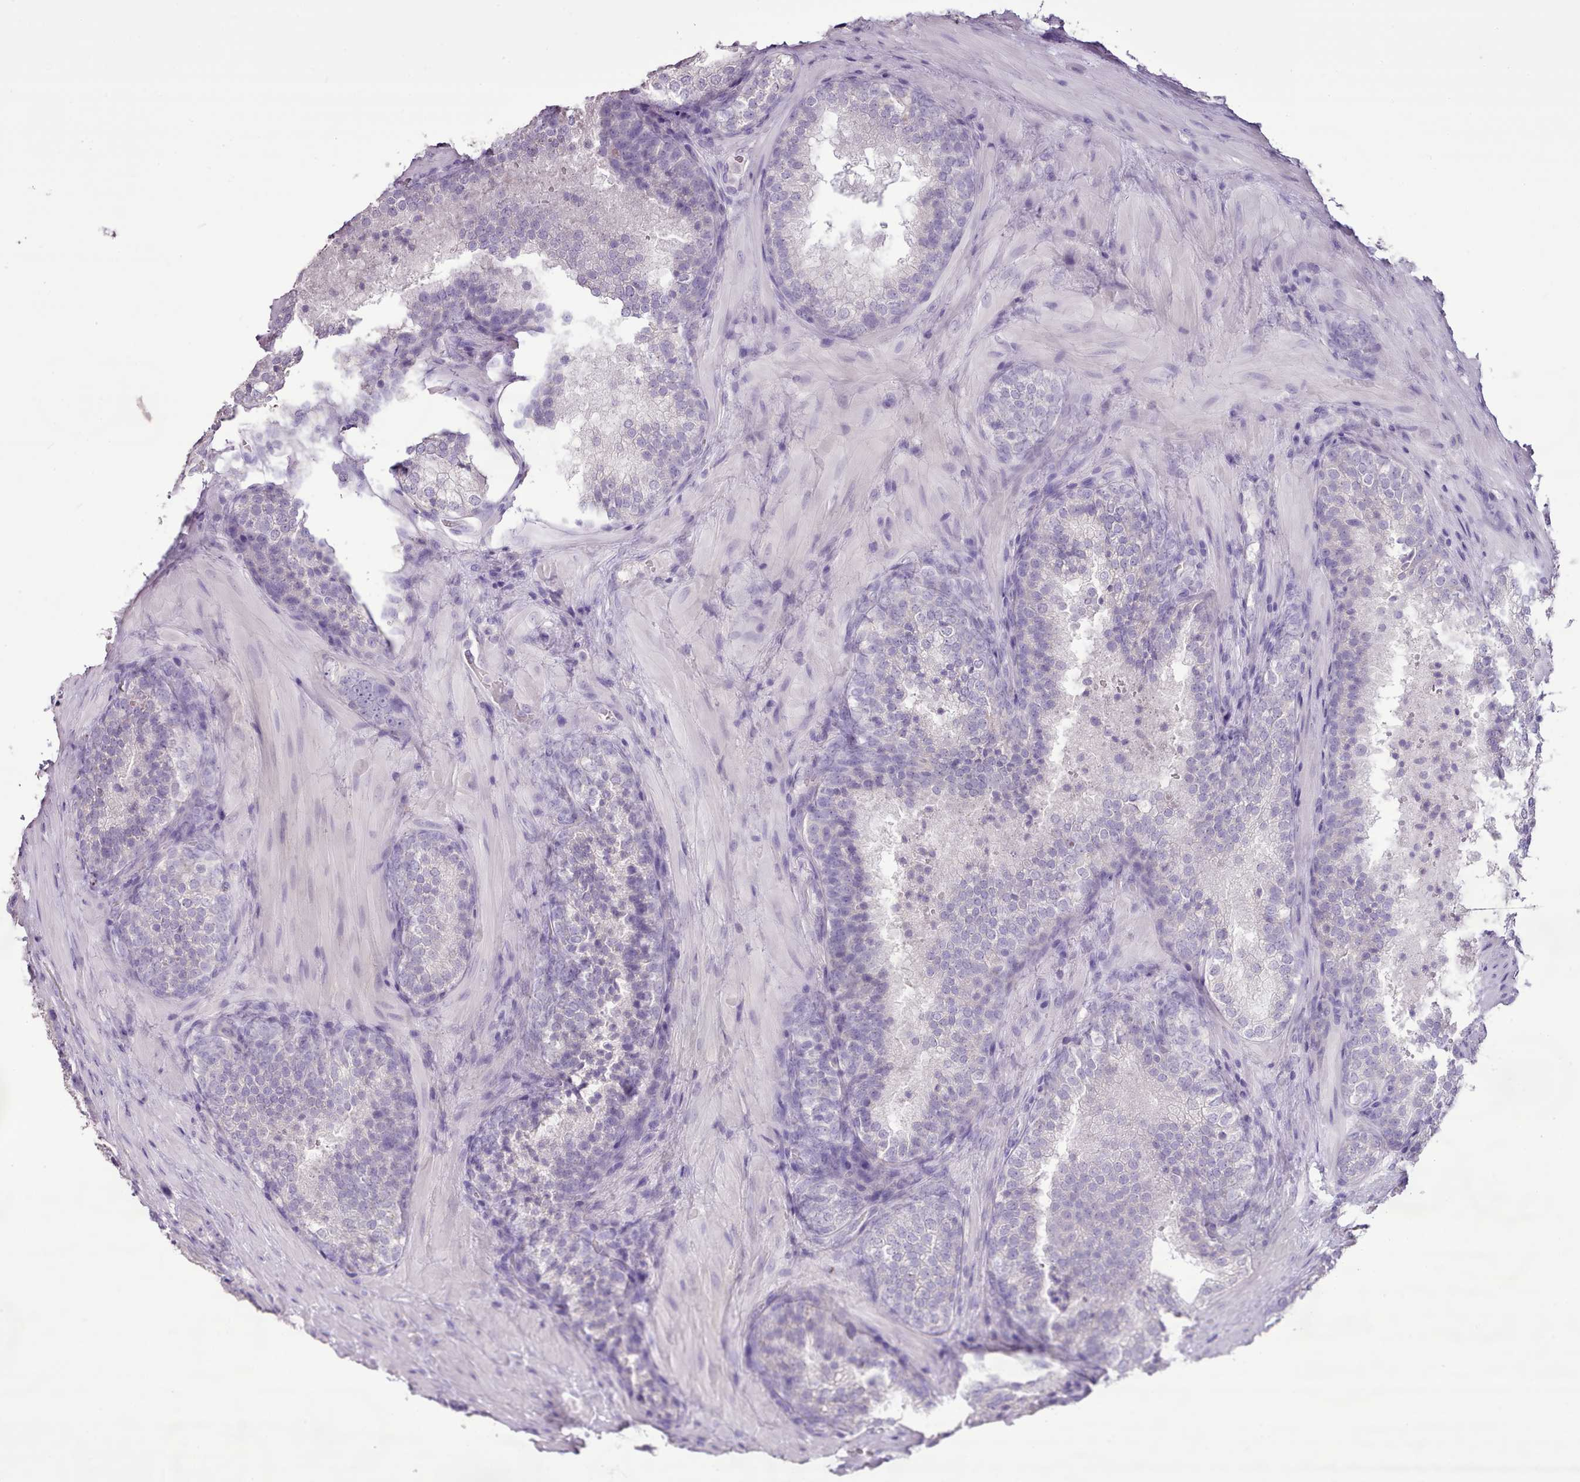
{"staining": {"intensity": "negative", "quantity": "none", "location": "none"}, "tissue": "prostate cancer", "cell_type": "Tumor cells", "image_type": "cancer", "snomed": [{"axis": "morphology", "description": "Adenocarcinoma, High grade"}, {"axis": "topography", "description": "Prostate"}], "caption": "High power microscopy micrograph of an IHC histopathology image of prostate cancer, revealing no significant positivity in tumor cells.", "gene": "BLOC1S2", "patient": {"sex": "male", "age": 56}}